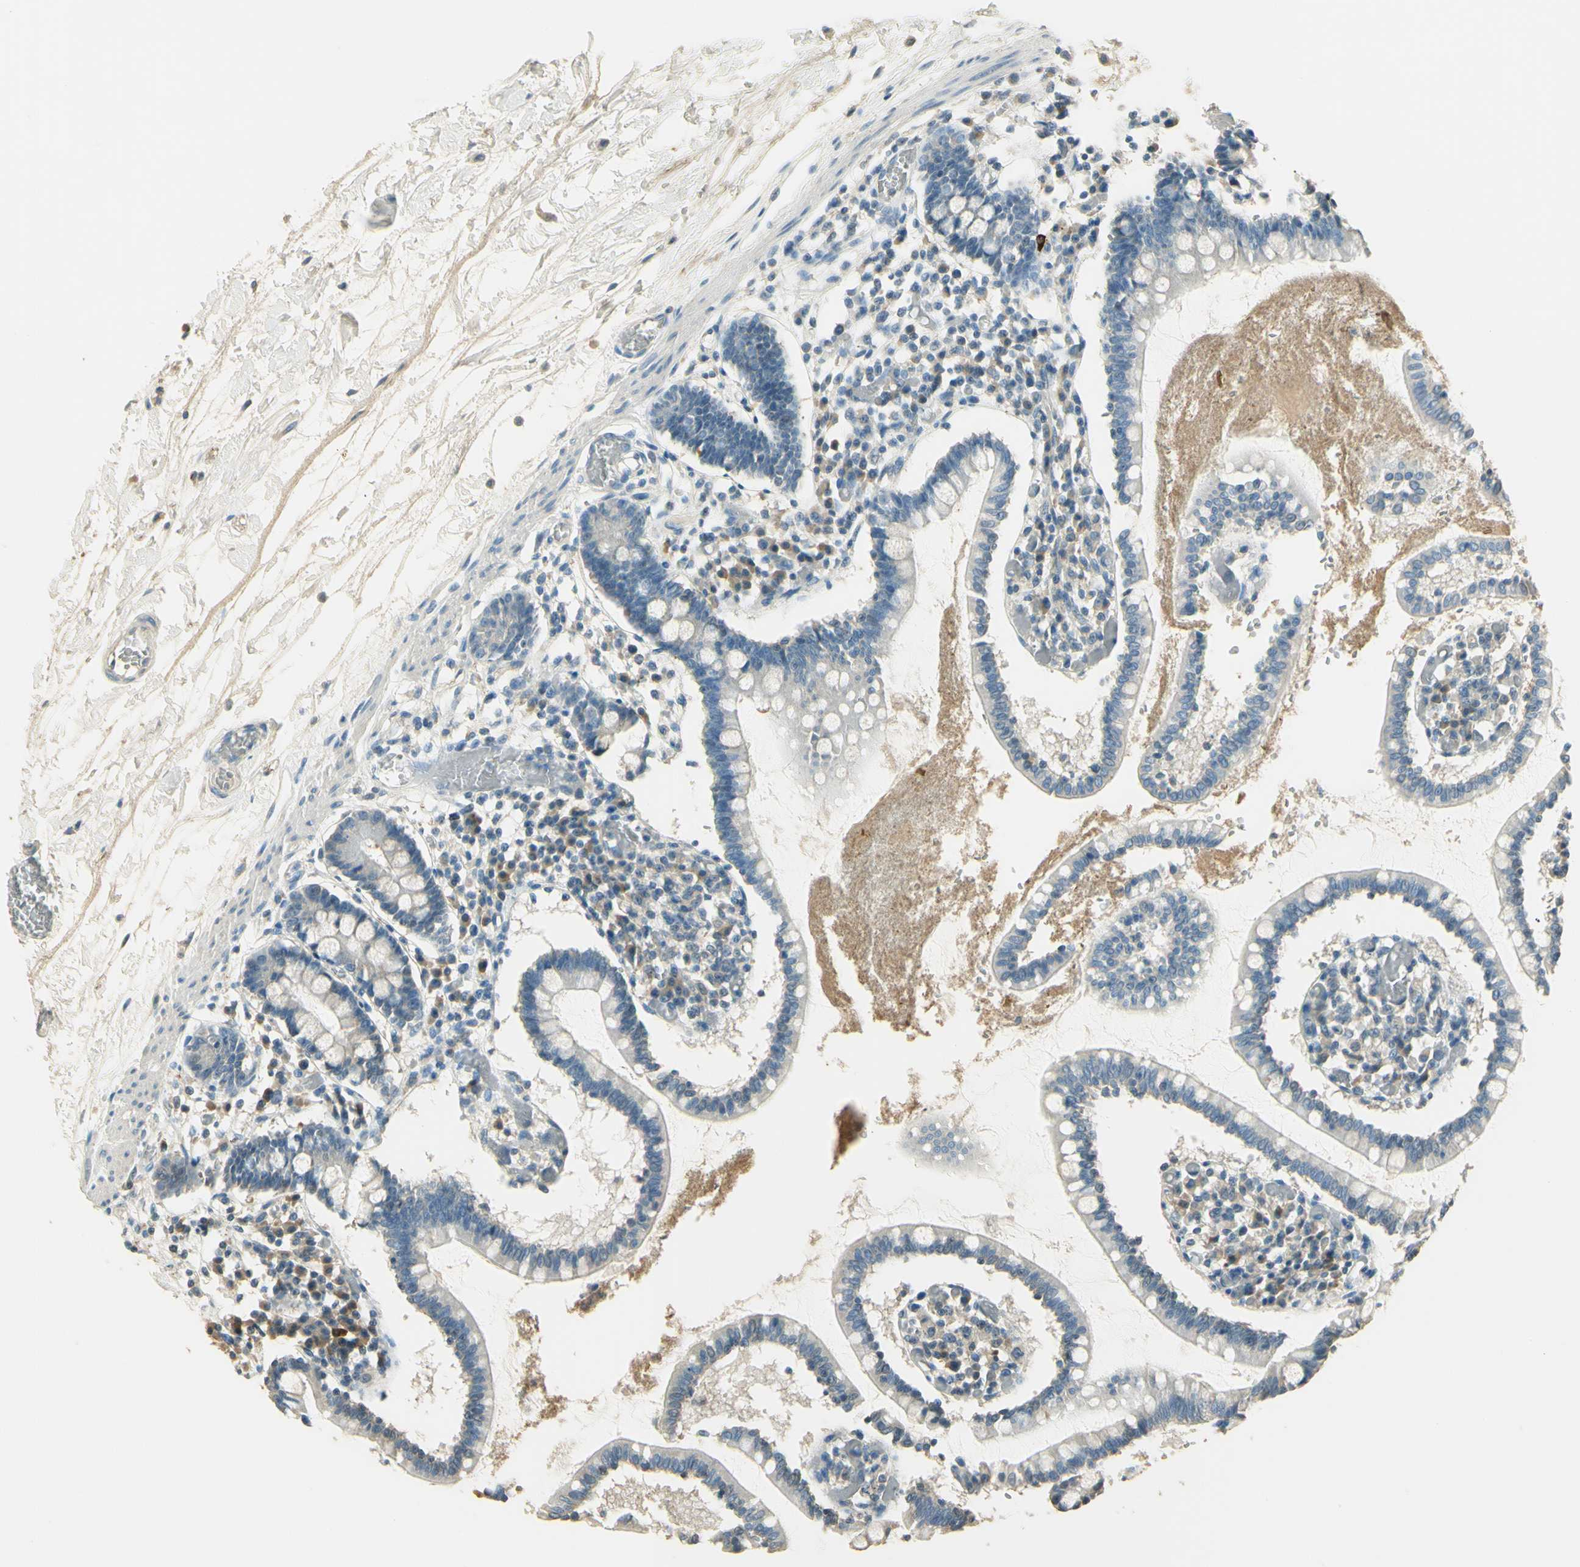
{"staining": {"intensity": "weak", "quantity": "<25%", "location": "cytoplasmic/membranous"}, "tissue": "small intestine", "cell_type": "Glandular cells", "image_type": "normal", "snomed": [{"axis": "morphology", "description": "Normal tissue, NOS"}, {"axis": "topography", "description": "Small intestine"}], "caption": "An immunohistochemistry photomicrograph of normal small intestine is shown. There is no staining in glandular cells of small intestine. (DAB immunohistochemistry (IHC) visualized using brightfield microscopy, high magnification).", "gene": "UXS1", "patient": {"sex": "female", "age": 61}}